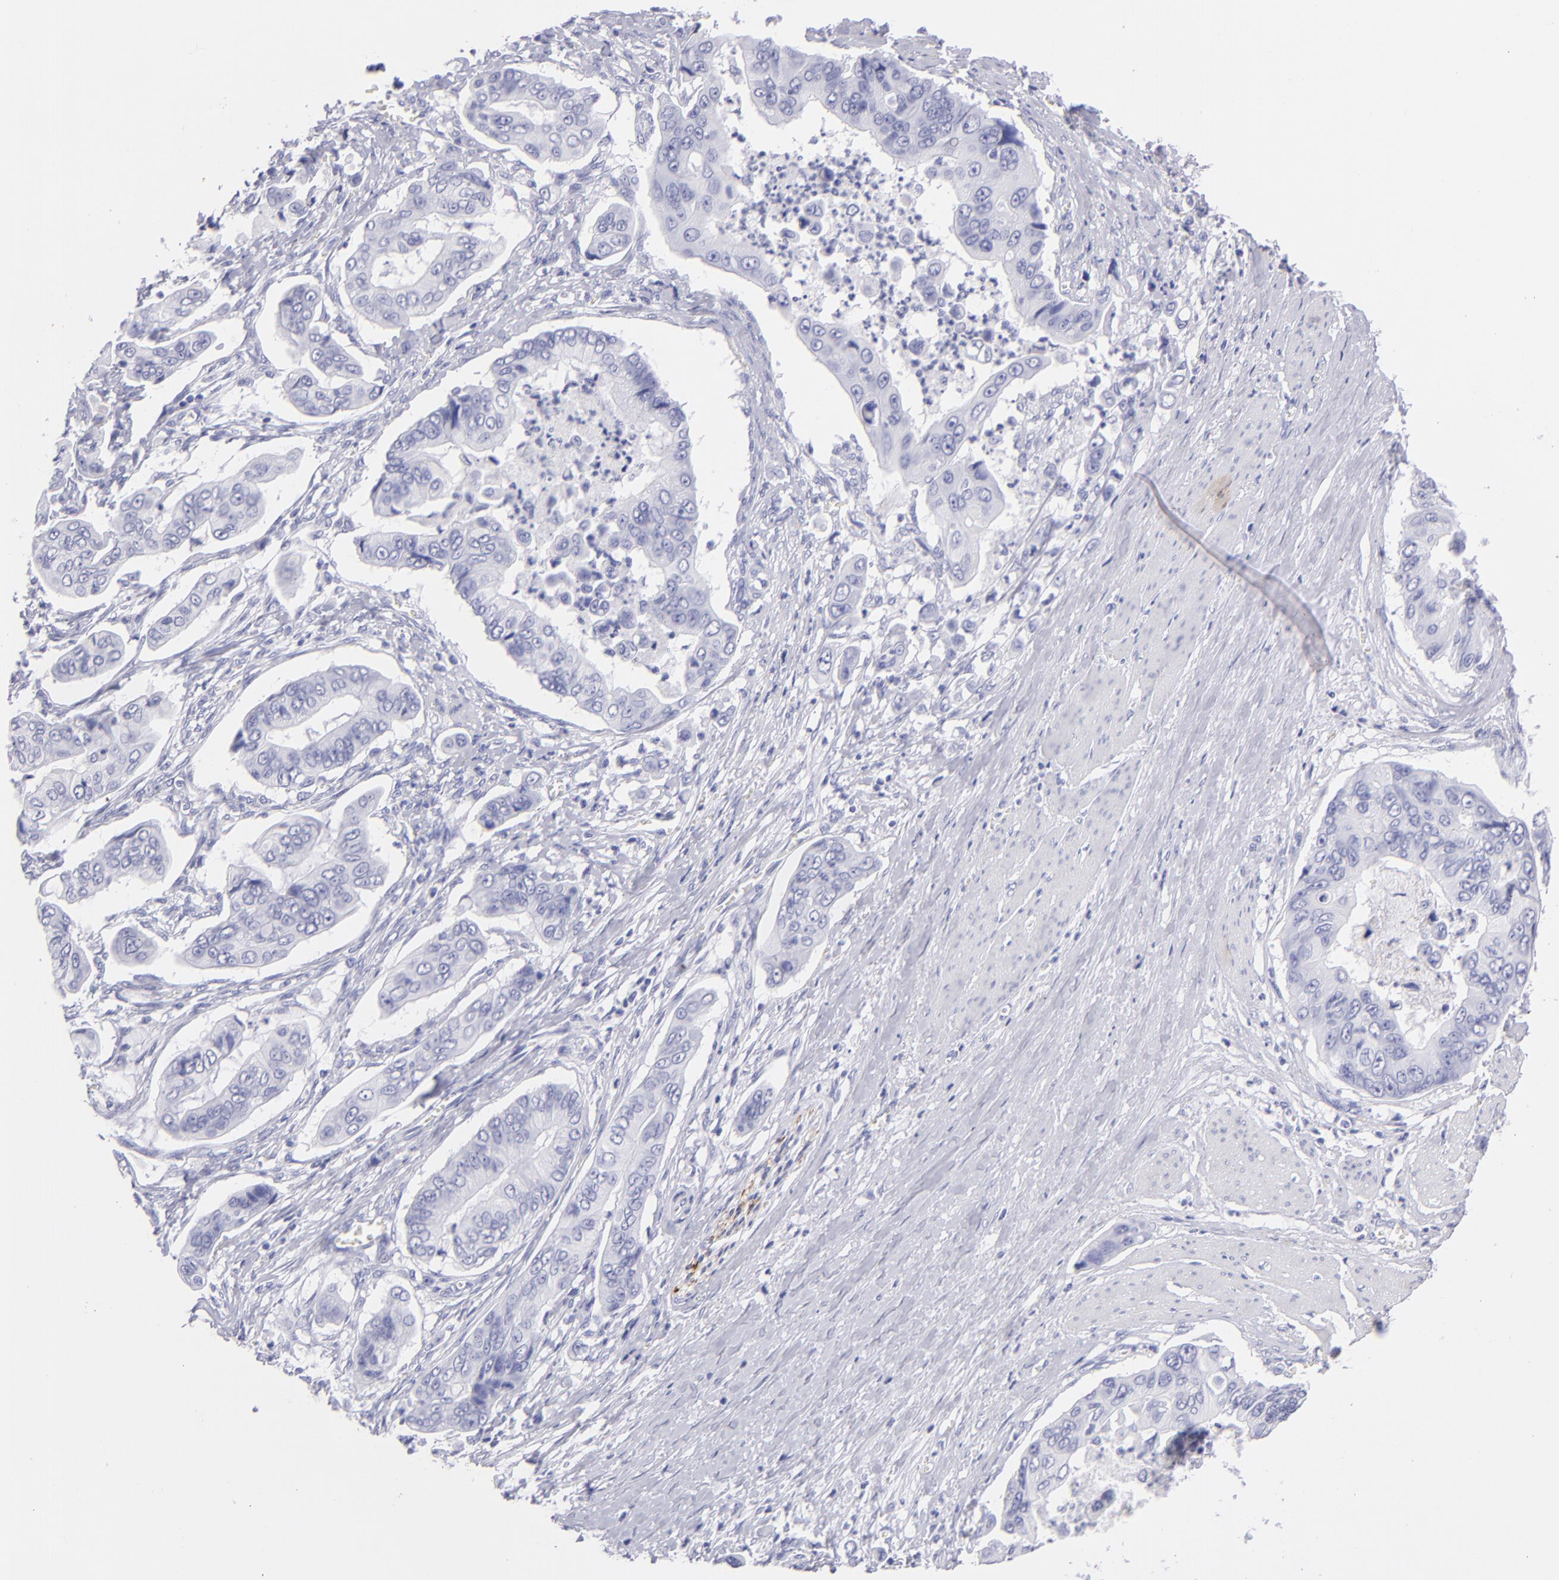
{"staining": {"intensity": "negative", "quantity": "none", "location": "none"}, "tissue": "stomach cancer", "cell_type": "Tumor cells", "image_type": "cancer", "snomed": [{"axis": "morphology", "description": "Adenocarcinoma, NOS"}, {"axis": "topography", "description": "Stomach, upper"}], "caption": "Immunohistochemistry (IHC) image of human stomach cancer stained for a protein (brown), which demonstrates no expression in tumor cells.", "gene": "PRPH", "patient": {"sex": "male", "age": 80}}